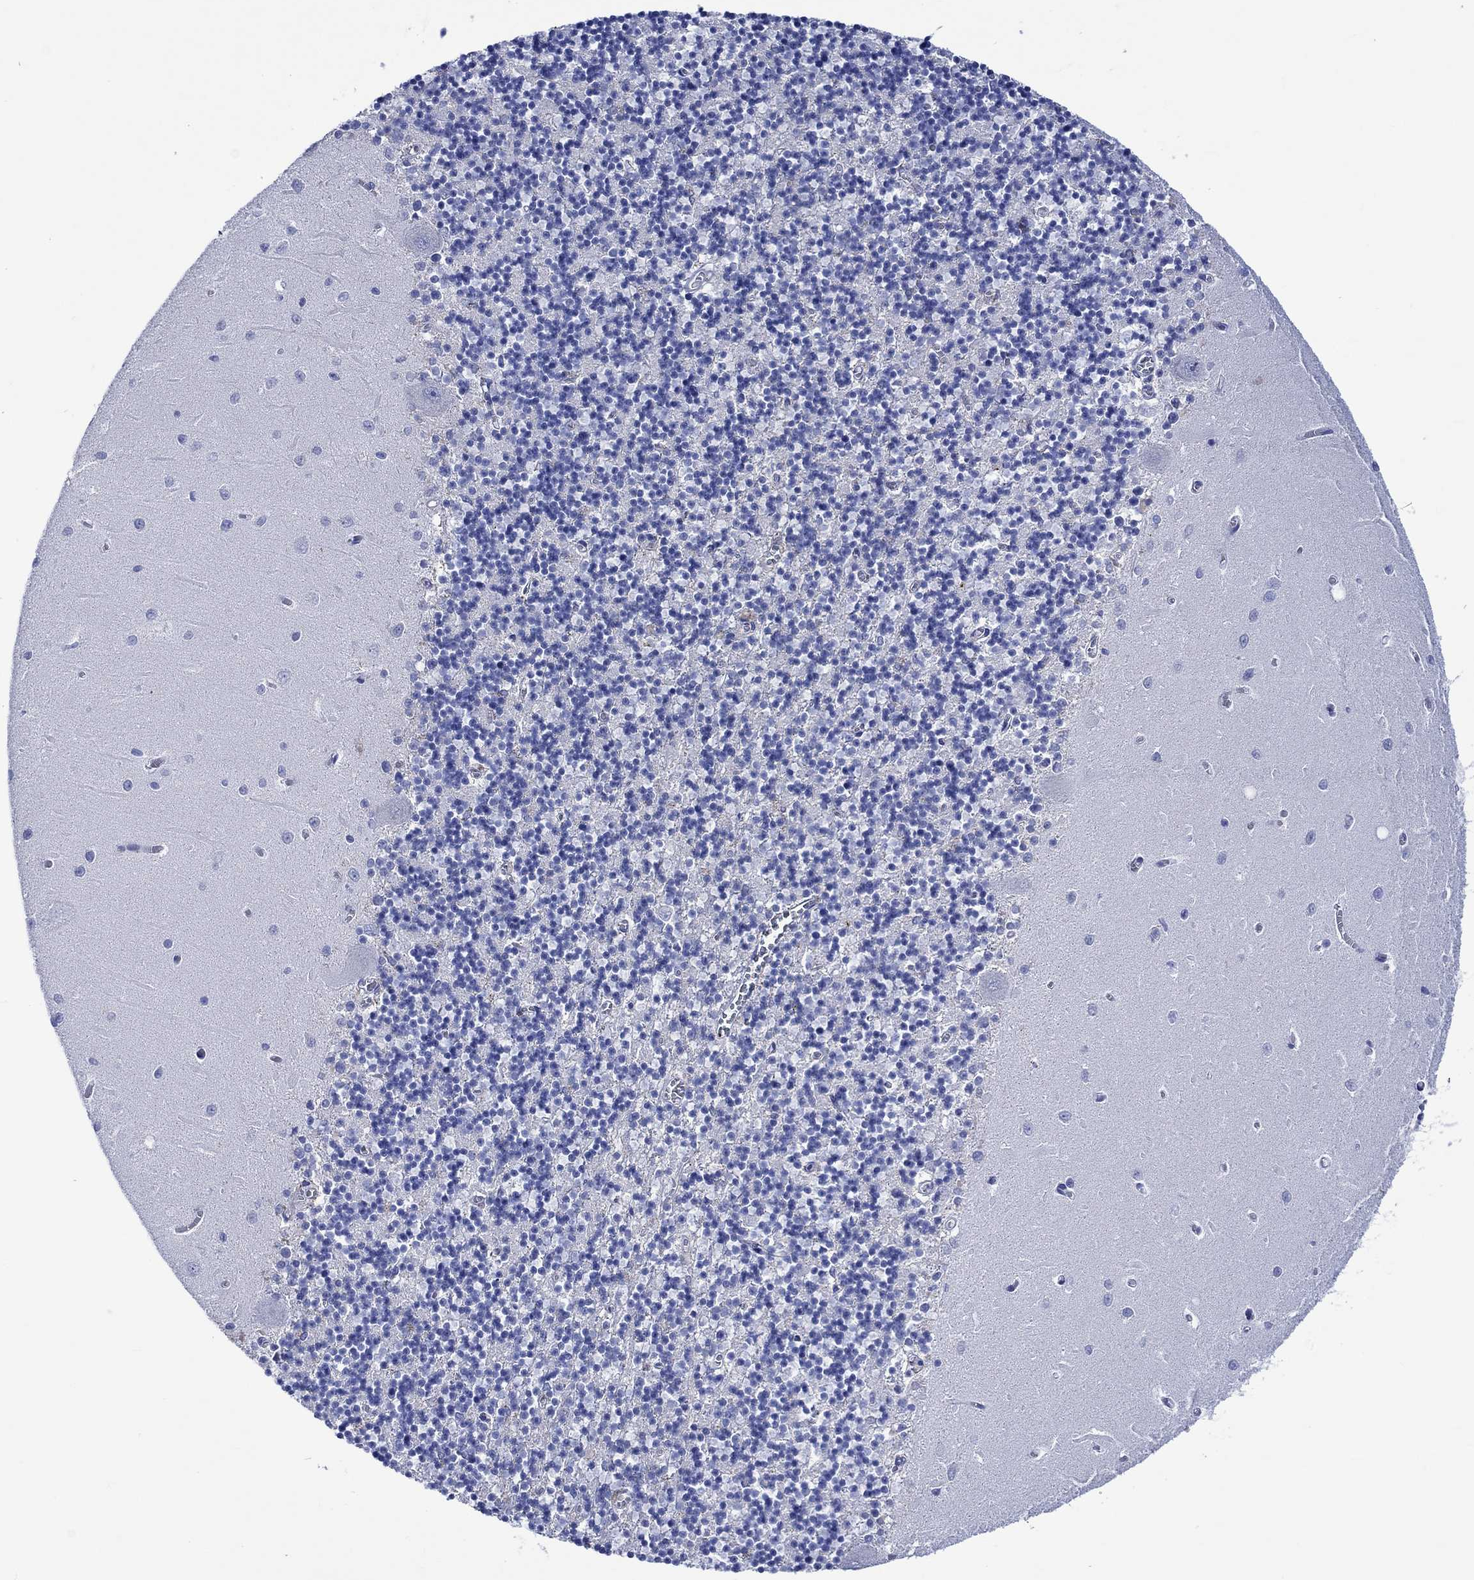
{"staining": {"intensity": "negative", "quantity": "none", "location": "none"}, "tissue": "cerebellum", "cell_type": "Cells in granular layer", "image_type": "normal", "snomed": [{"axis": "morphology", "description": "Normal tissue, NOS"}, {"axis": "topography", "description": "Cerebellum"}], "caption": "There is no significant staining in cells in granular layer of cerebellum. The staining was performed using DAB (3,3'-diaminobenzidine) to visualize the protein expression in brown, while the nuclei were stained in blue with hematoxylin (Magnification: 20x).", "gene": "KLHL33", "patient": {"sex": "female", "age": 64}}